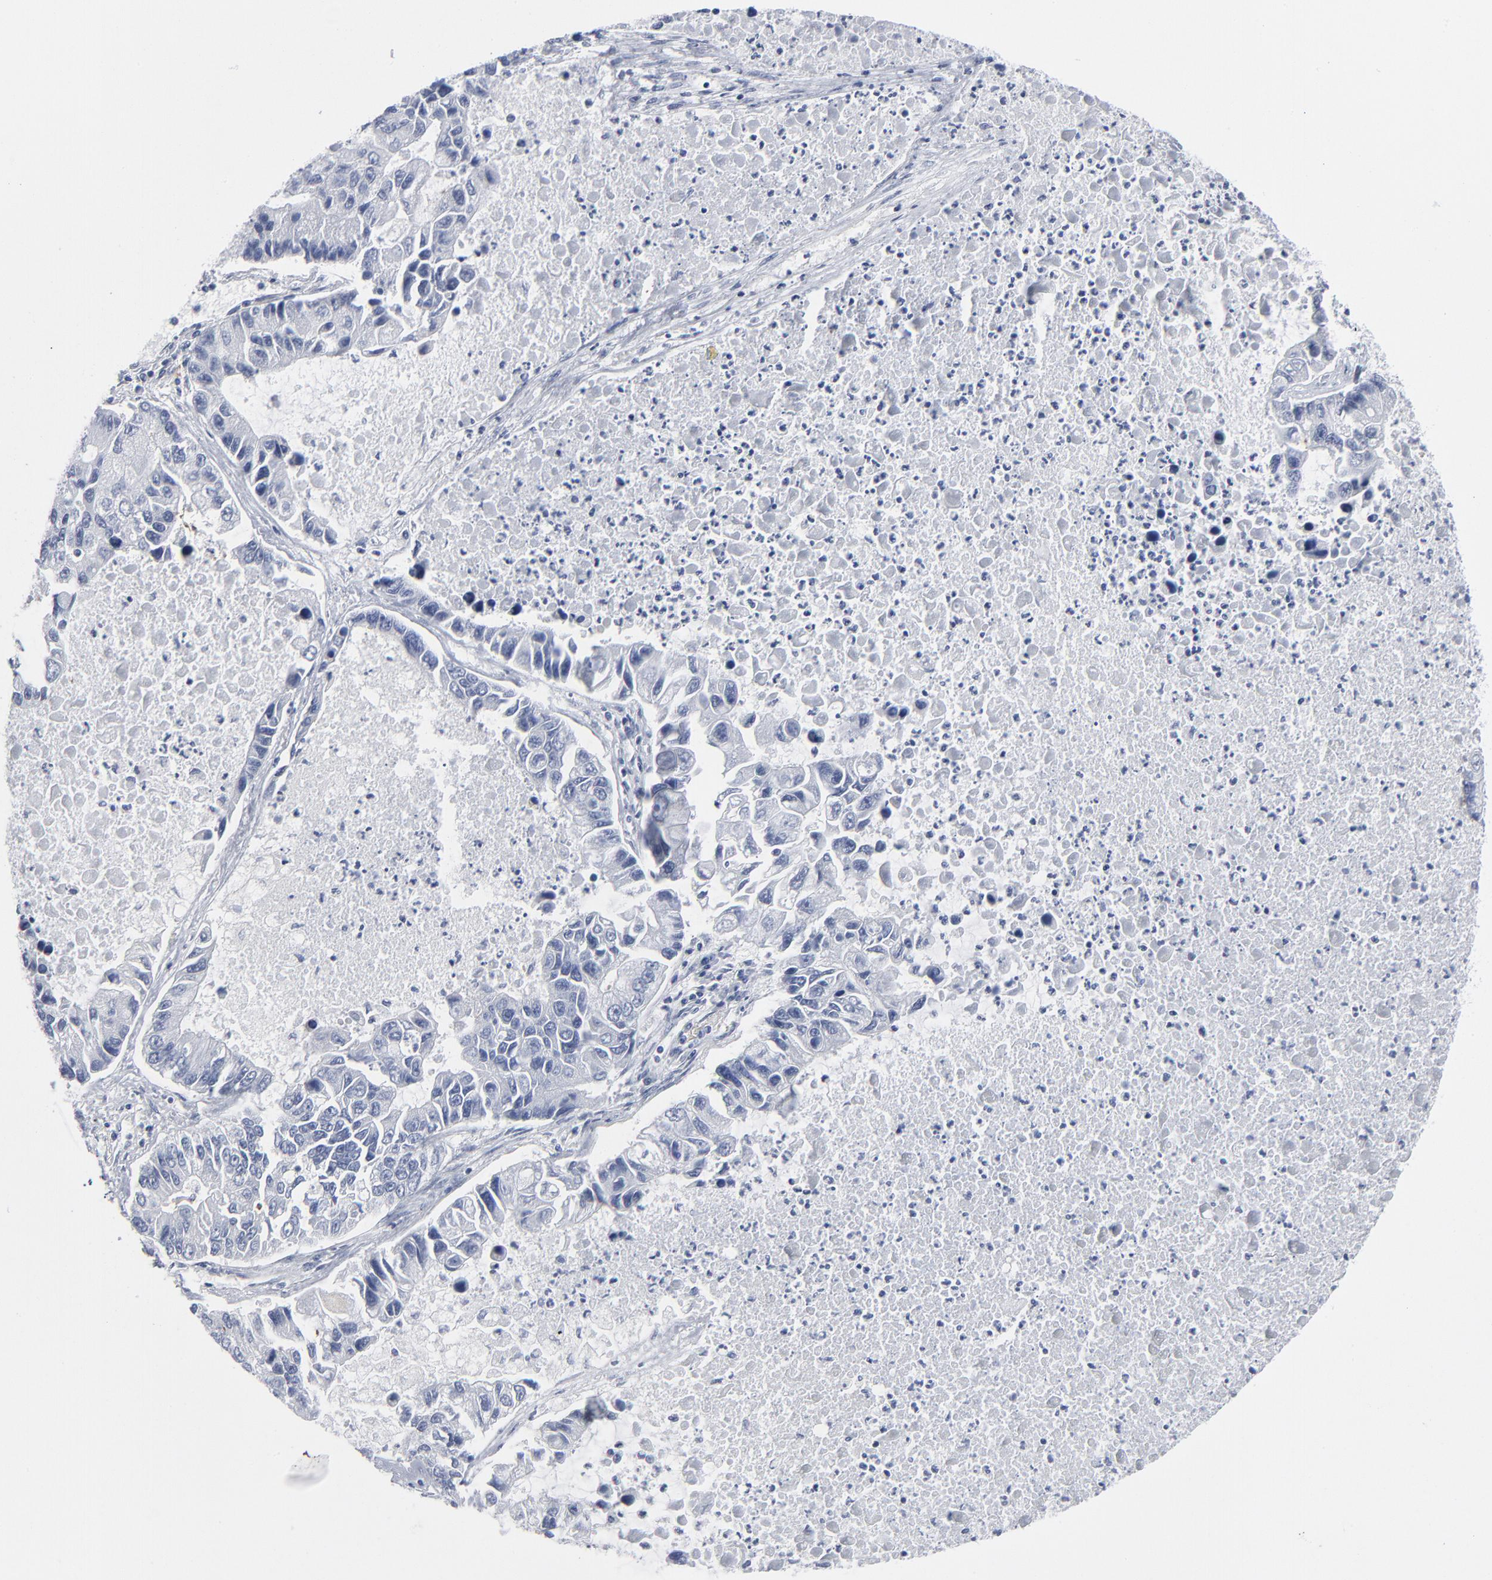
{"staining": {"intensity": "negative", "quantity": "none", "location": "none"}, "tissue": "lung cancer", "cell_type": "Tumor cells", "image_type": "cancer", "snomed": [{"axis": "morphology", "description": "Adenocarcinoma, NOS"}, {"axis": "topography", "description": "Lung"}], "caption": "An immunohistochemistry (IHC) micrograph of lung adenocarcinoma is shown. There is no staining in tumor cells of lung adenocarcinoma.", "gene": "PAGE1", "patient": {"sex": "female", "age": 51}}